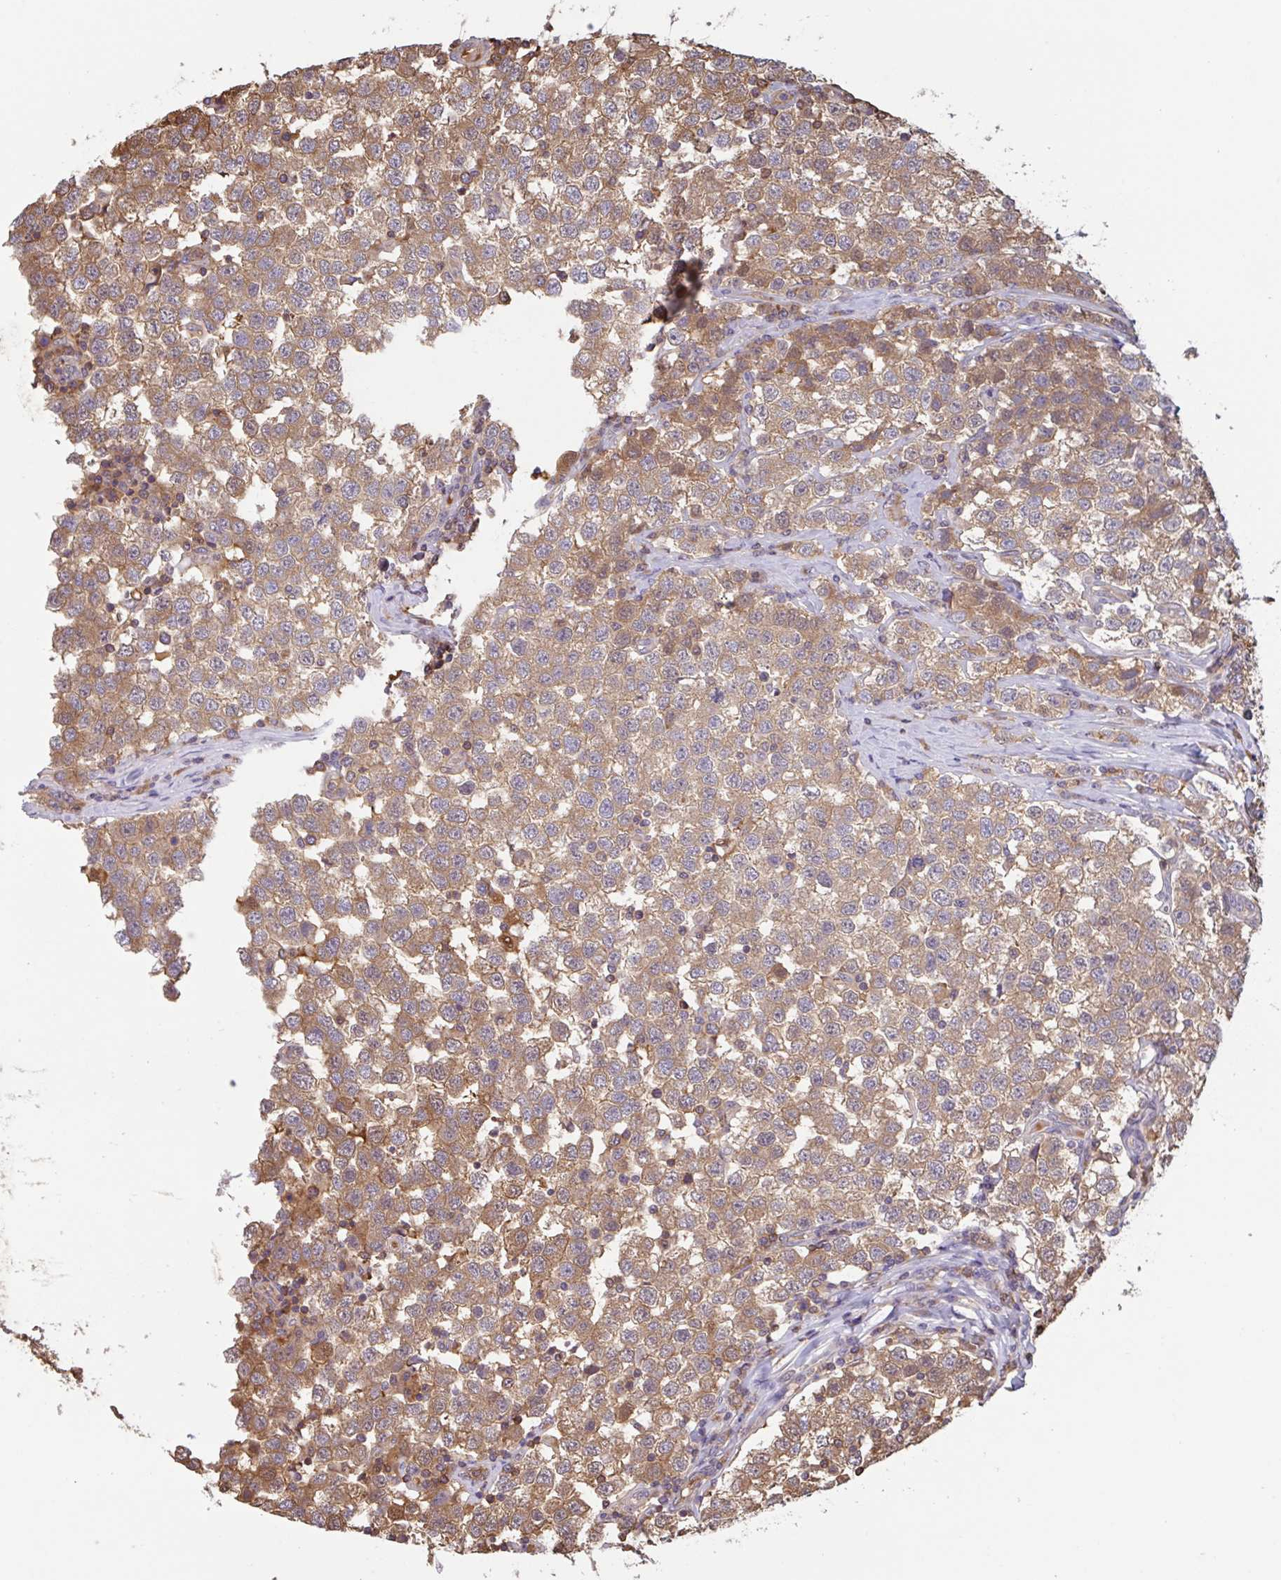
{"staining": {"intensity": "moderate", "quantity": ">75%", "location": "cytoplasmic/membranous"}, "tissue": "testis cancer", "cell_type": "Tumor cells", "image_type": "cancer", "snomed": [{"axis": "morphology", "description": "Seminoma, NOS"}, {"axis": "topography", "description": "Testis"}], "caption": "Protein analysis of testis cancer (seminoma) tissue displays moderate cytoplasmic/membranous expression in about >75% of tumor cells.", "gene": "OTOP2", "patient": {"sex": "male", "age": 34}}